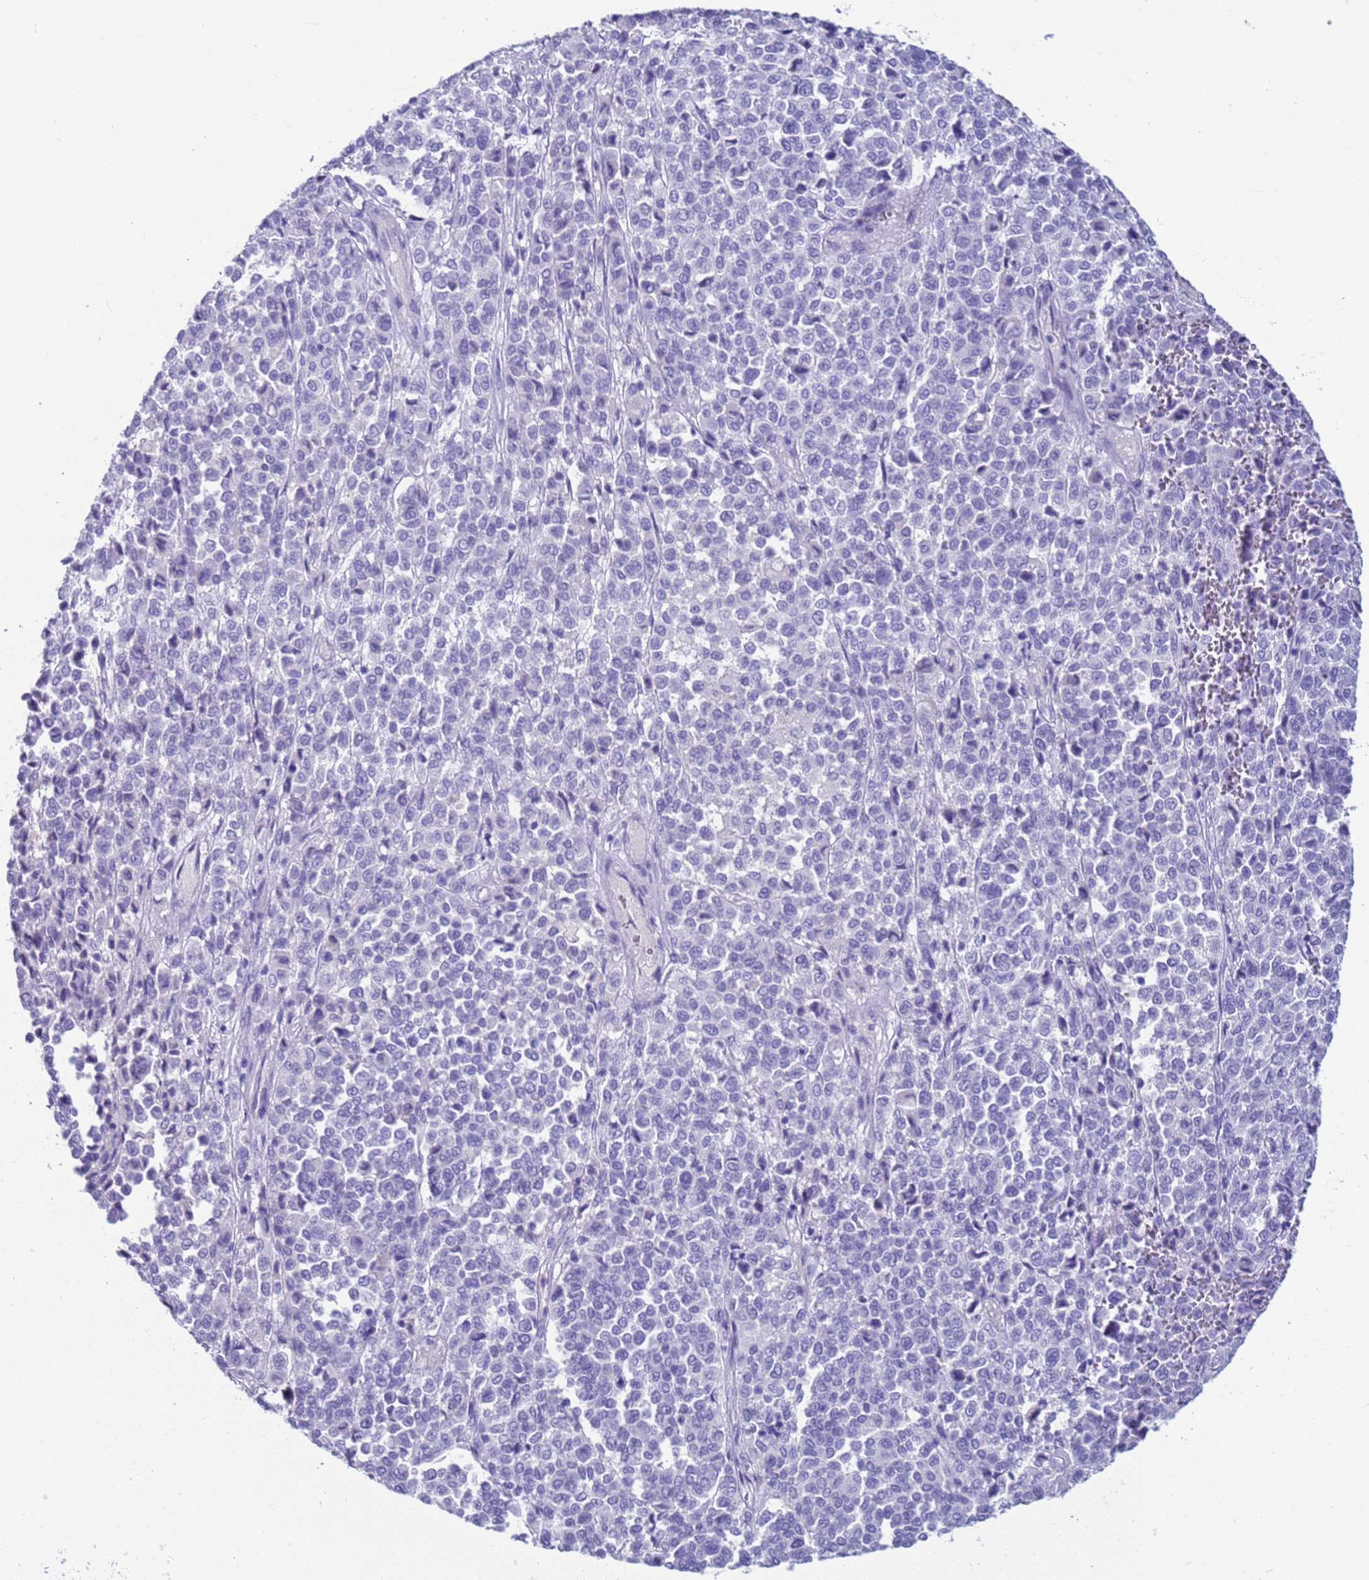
{"staining": {"intensity": "negative", "quantity": "none", "location": "none"}, "tissue": "melanoma", "cell_type": "Tumor cells", "image_type": "cancer", "snomed": [{"axis": "morphology", "description": "Malignant melanoma, Metastatic site"}, {"axis": "topography", "description": "Pancreas"}], "caption": "Micrograph shows no protein expression in tumor cells of malignant melanoma (metastatic site) tissue. Brightfield microscopy of immunohistochemistry stained with DAB (brown) and hematoxylin (blue), captured at high magnification.", "gene": "CKM", "patient": {"sex": "female", "age": 30}}